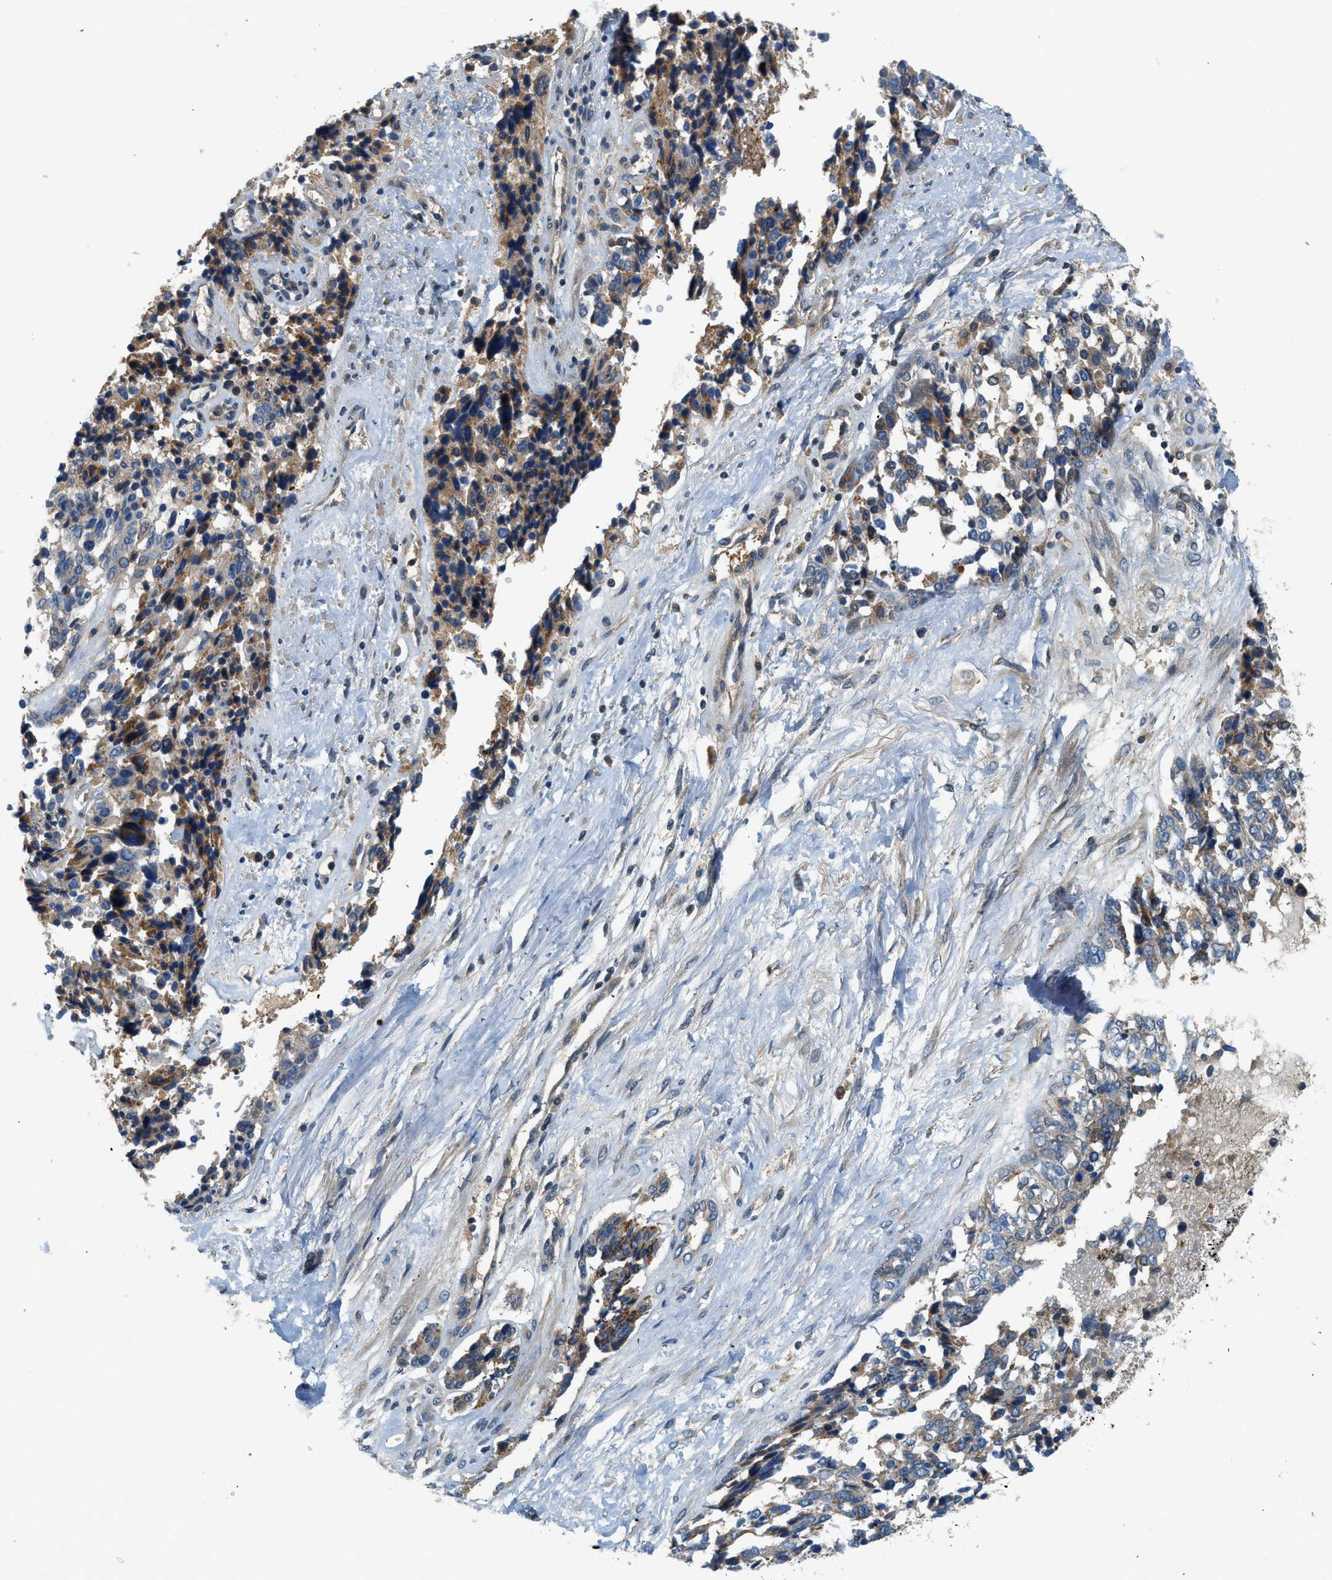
{"staining": {"intensity": "moderate", "quantity": "25%-75%", "location": "cytoplasmic/membranous"}, "tissue": "ovarian cancer", "cell_type": "Tumor cells", "image_type": "cancer", "snomed": [{"axis": "morphology", "description": "Cystadenocarcinoma, serous, NOS"}, {"axis": "topography", "description": "Ovary"}], "caption": "An image showing moderate cytoplasmic/membranous staining in approximately 25%-75% of tumor cells in ovarian cancer (serous cystadenocarcinoma), as visualized by brown immunohistochemical staining.", "gene": "KCNK1", "patient": {"sex": "female", "age": 44}}